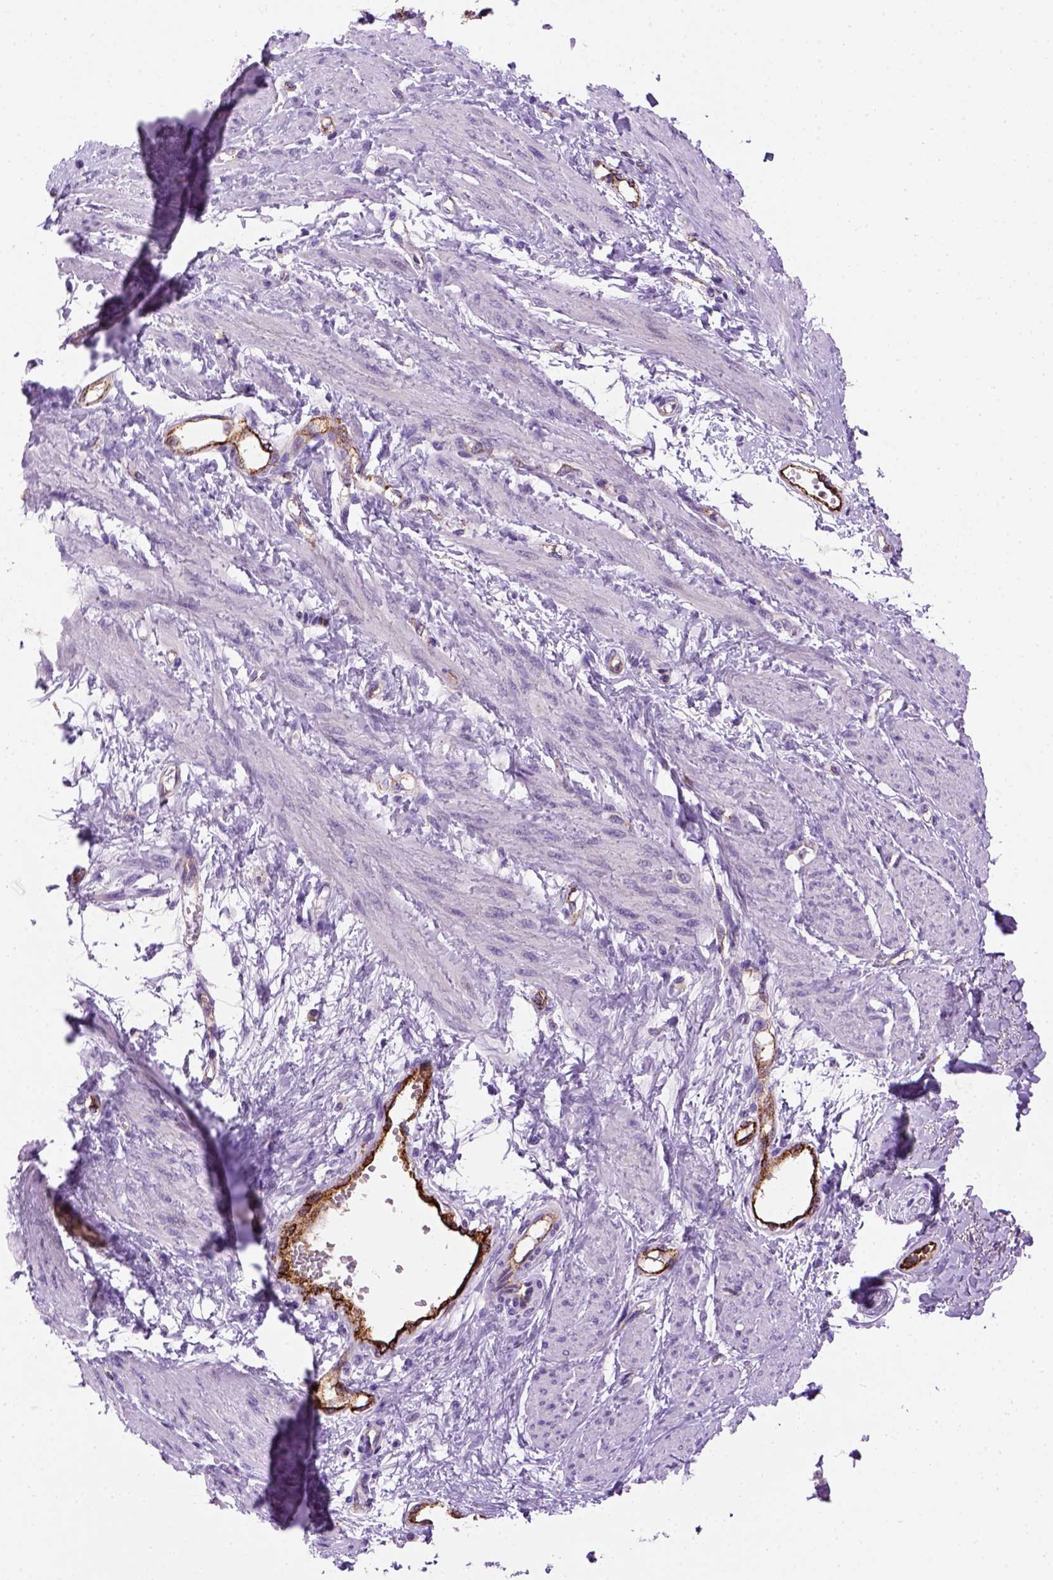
{"staining": {"intensity": "negative", "quantity": "none", "location": "none"}, "tissue": "smooth muscle", "cell_type": "Smooth muscle cells", "image_type": "normal", "snomed": [{"axis": "morphology", "description": "Normal tissue, NOS"}, {"axis": "topography", "description": "Smooth muscle"}, {"axis": "topography", "description": "Uterus"}], "caption": "This is a micrograph of IHC staining of normal smooth muscle, which shows no staining in smooth muscle cells. (DAB (3,3'-diaminobenzidine) IHC, high magnification).", "gene": "VWF", "patient": {"sex": "female", "age": 39}}